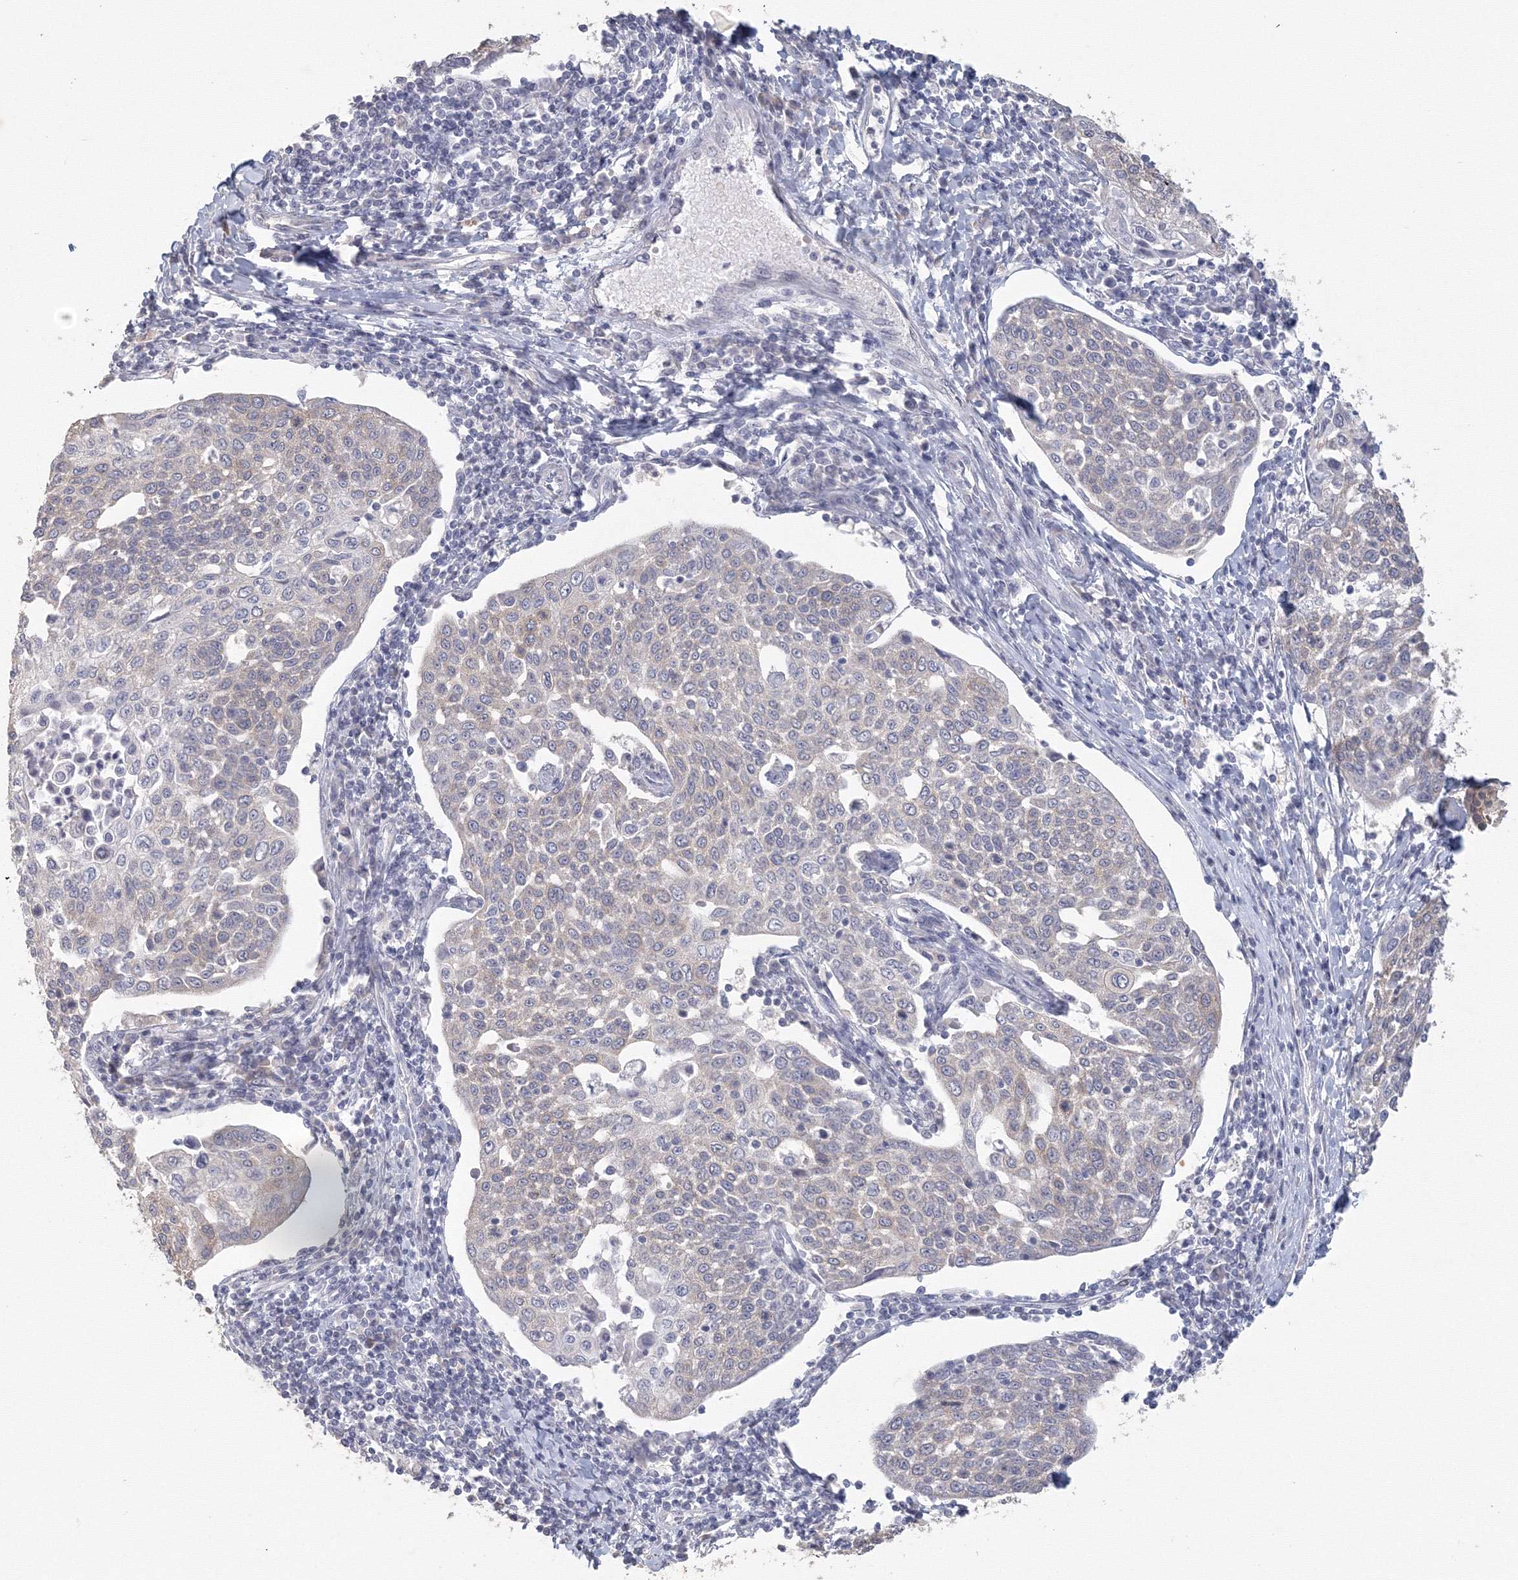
{"staining": {"intensity": "negative", "quantity": "none", "location": "none"}, "tissue": "cervical cancer", "cell_type": "Tumor cells", "image_type": "cancer", "snomed": [{"axis": "morphology", "description": "Squamous cell carcinoma, NOS"}, {"axis": "topography", "description": "Cervix"}], "caption": "The photomicrograph demonstrates no staining of tumor cells in cervical cancer.", "gene": "TACC2", "patient": {"sex": "female", "age": 34}}